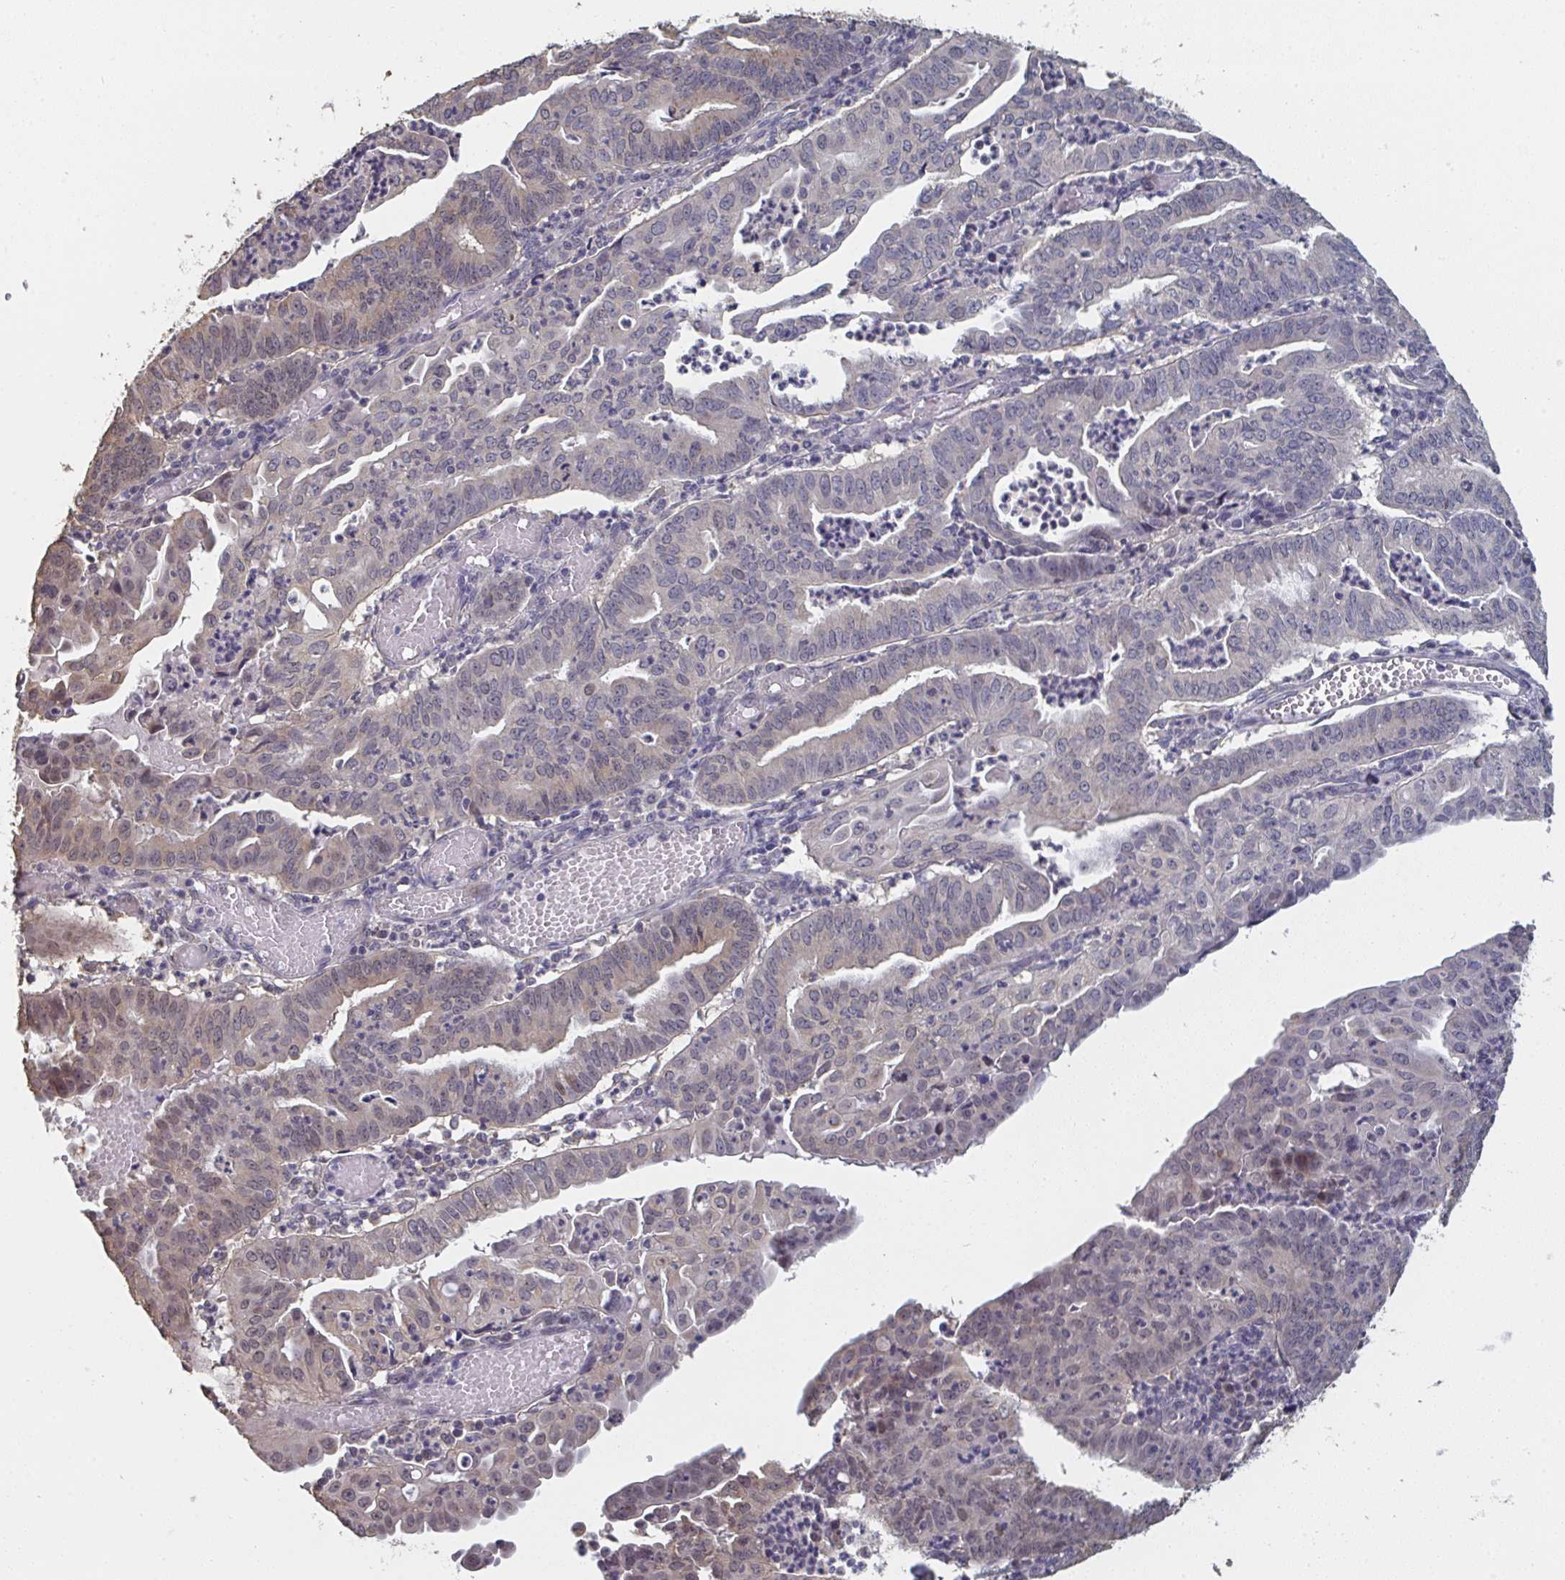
{"staining": {"intensity": "weak", "quantity": "<25%", "location": "cytoplasmic/membranous"}, "tissue": "endometrial cancer", "cell_type": "Tumor cells", "image_type": "cancer", "snomed": [{"axis": "morphology", "description": "Adenocarcinoma, NOS"}, {"axis": "topography", "description": "Endometrium"}], "caption": "The photomicrograph demonstrates no significant expression in tumor cells of adenocarcinoma (endometrial).", "gene": "LIX1", "patient": {"sex": "female", "age": 60}}